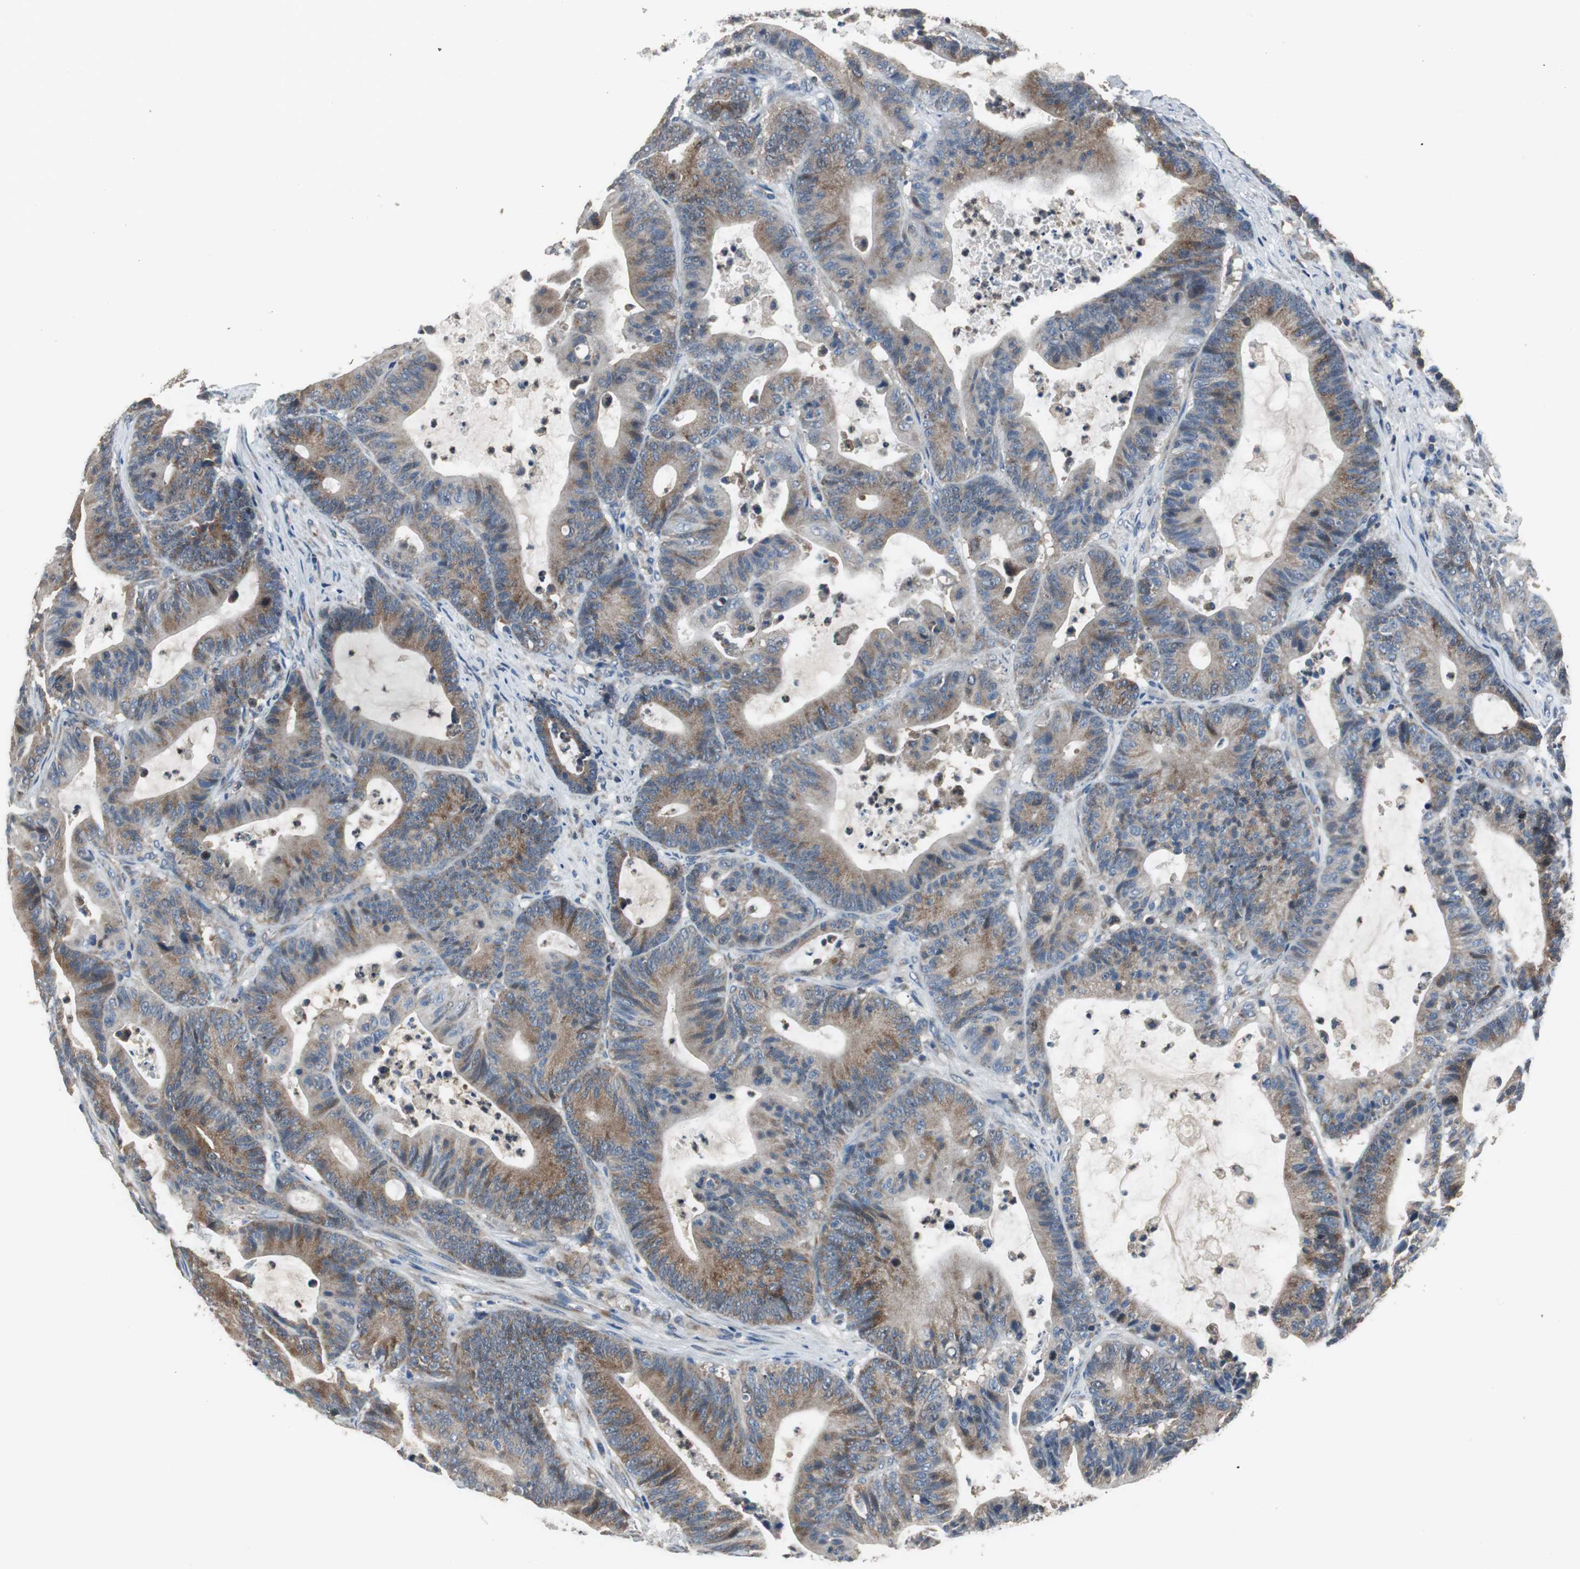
{"staining": {"intensity": "moderate", "quantity": ">75%", "location": "cytoplasmic/membranous"}, "tissue": "colorectal cancer", "cell_type": "Tumor cells", "image_type": "cancer", "snomed": [{"axis": "morphology", "description": "Adenocarcinoma, NOS"}, {"axis": "topography", "description": "Colon"}], "caption": "Protein staining shows moderate cytoplasmic/membranous staining in about >75% of tumor cells in colorectal adenocarcinoma.", "gene": "PI4KB", "patient": {"sex": "female", "age": 84}}